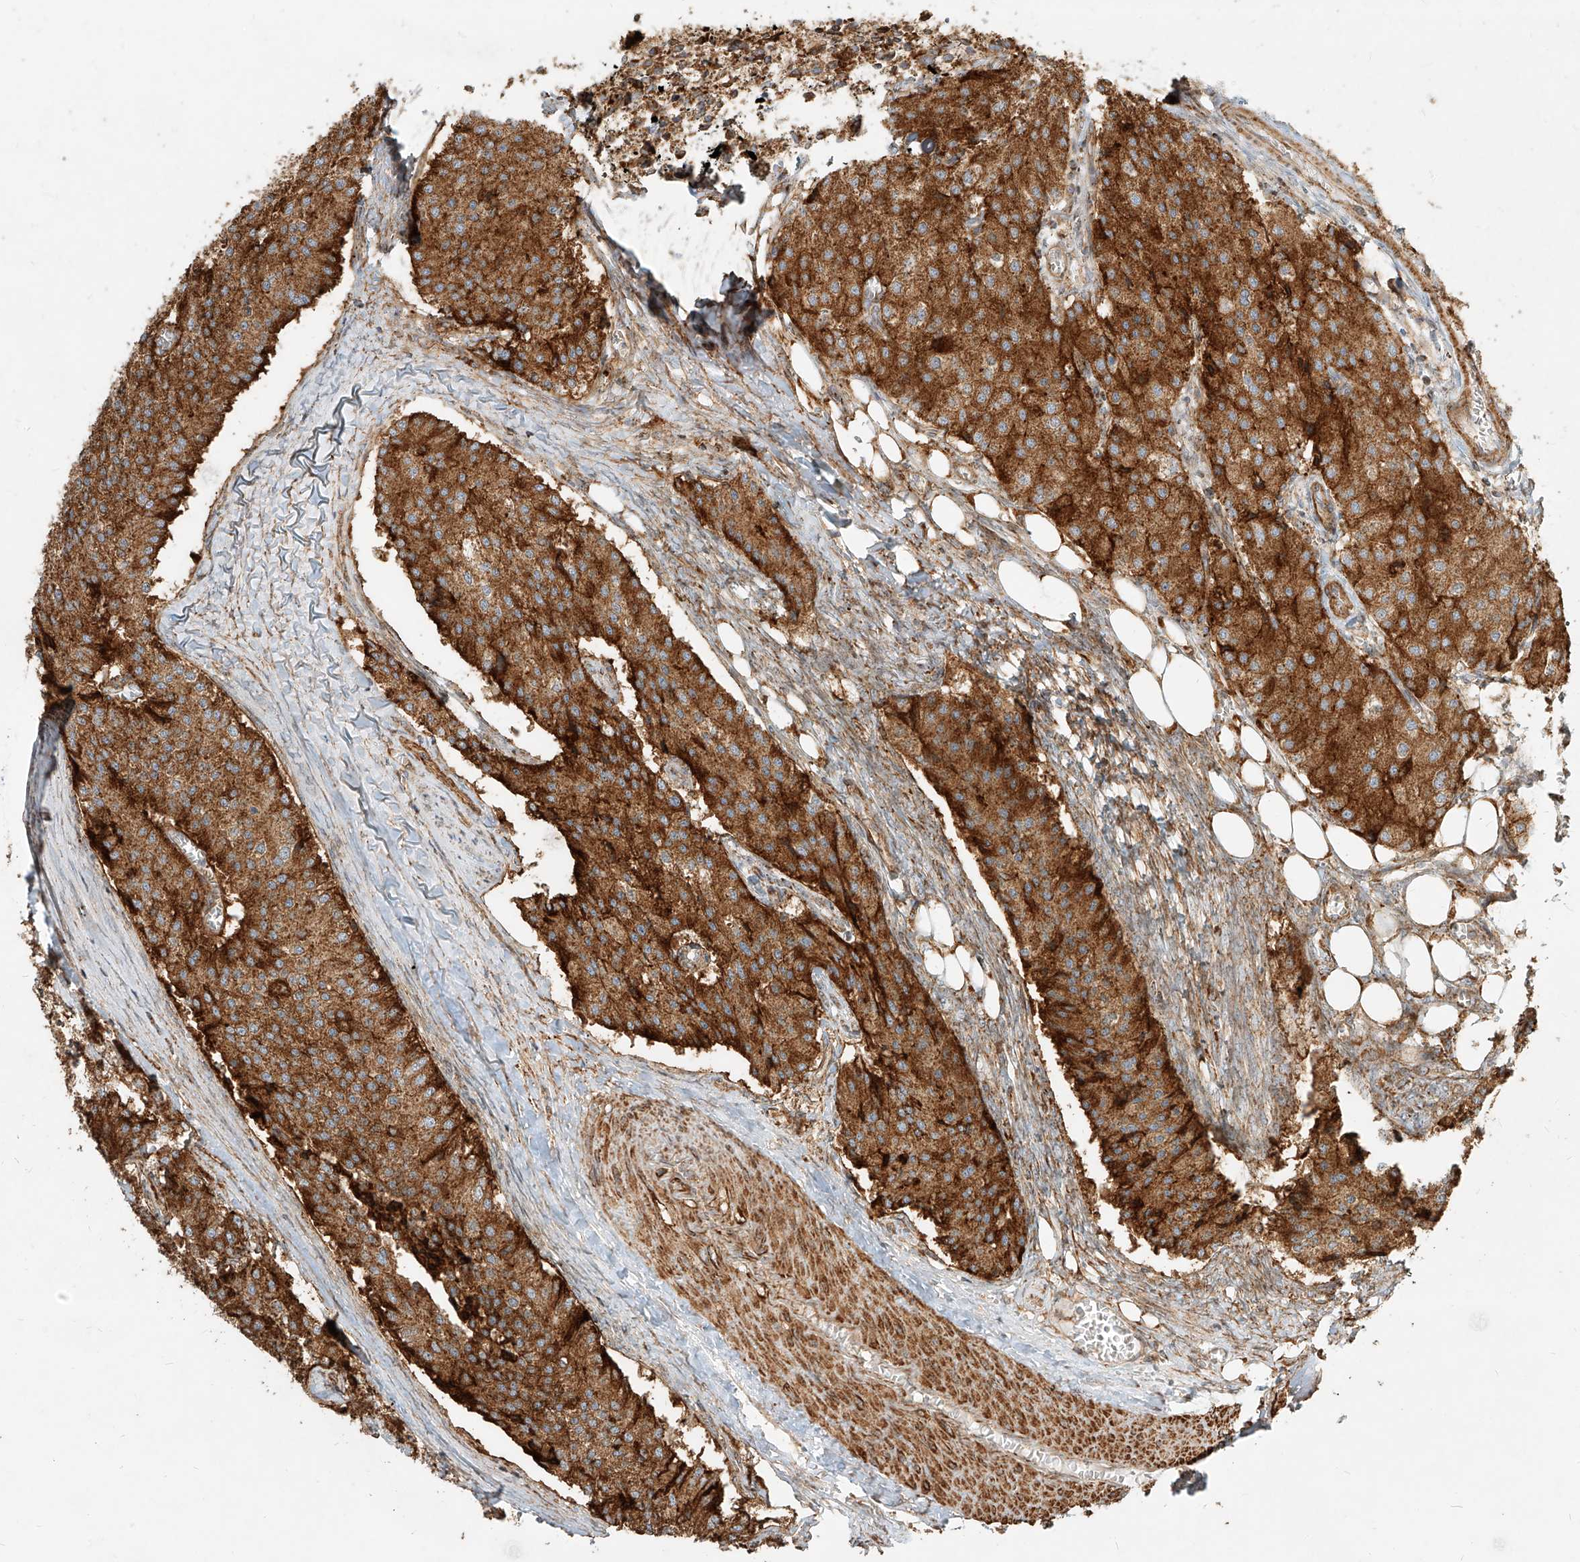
{"staining": {"intensity": "strong", "quantity": ">75%", "location": "cytoplasmic/membranous"}, "tissue": "carcinoid", "cell_type": "Tumor cells", "image_type": "cancer", "snomed": [{"axis": "morphology", "description": "Carcinoid, malignant, NOS"}, {"axis": "topography", "description": "Colon"}], "caption": "There is high levels of strong cytoplasmic/membranous staining in tumor cells of carcinoid (malignant), as demonstrated by immunohistochemical staining (brown color).", "gene": "MTX2", "patient": {"sex": "female", "age": 52}}